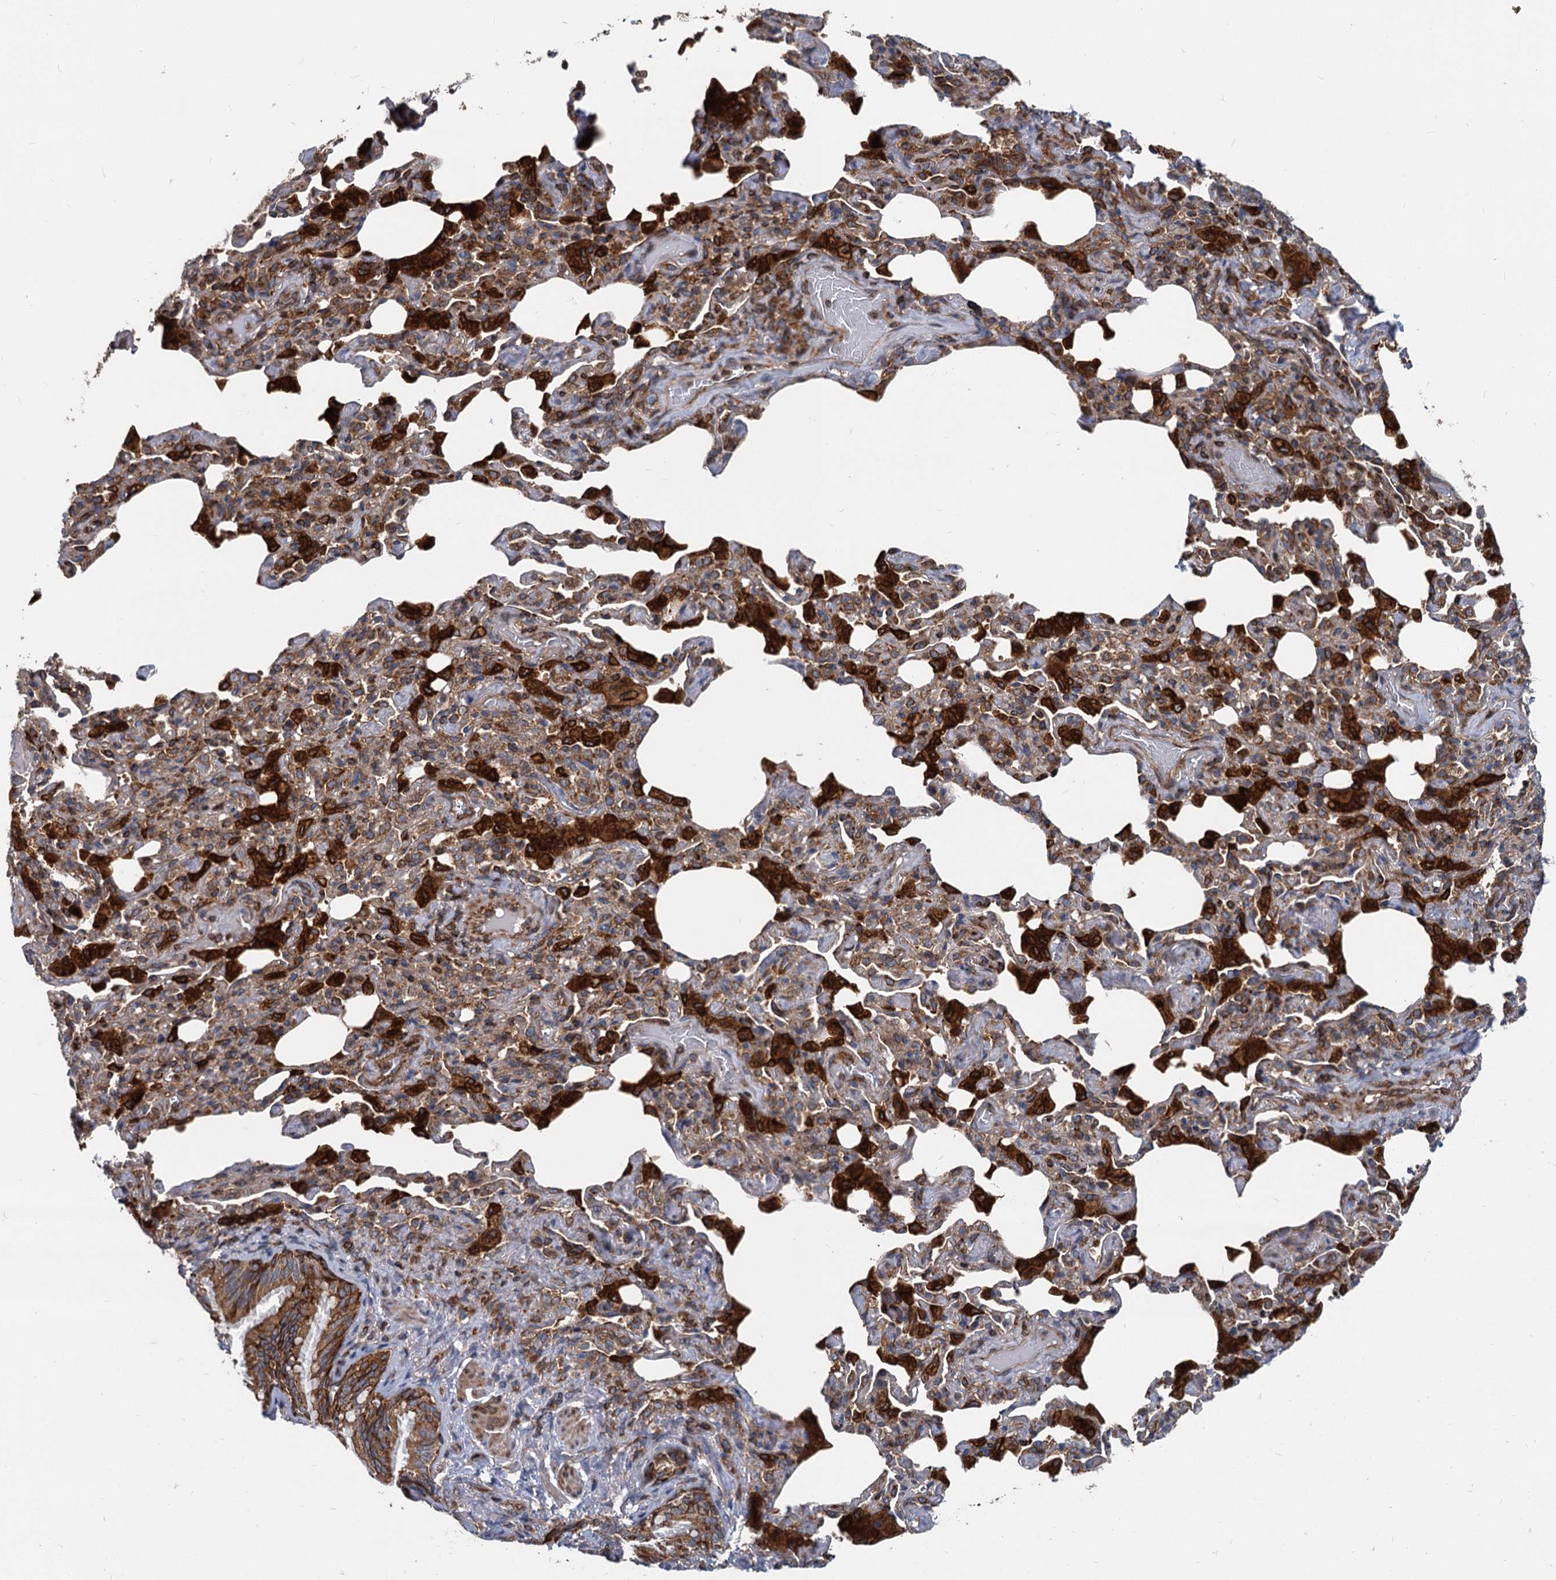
{"staining": {"intensity": "strong", "quantity": "25%-75%", "location": "cytoplasmic/membranous"}, "tissue": "bronchus", "cell_type": "Respiratory epithelial cells", "image_type": "normal", "snomed": [{"axis": "morphology", "description": "Normal tissue, NOS"}, {"axis": "morphology", "description": "Inflammation, NOS"}, {"axis": "topography", "description": "Lung"}], "caption": "Immunohistochemistry (DAB) staining of normal human bronchus shows strong cytoplasmic/membranous protein positivity in about 25%-75% of respiratory epithelial cells. (Stains: DAB (3,3'-diaminobenzidine) in brown, nuclei in blue, Microscopy: brightfield microscopy at high magnification).", "gene": "STIM1", "patient": {"sex": "female", "age": 46}}